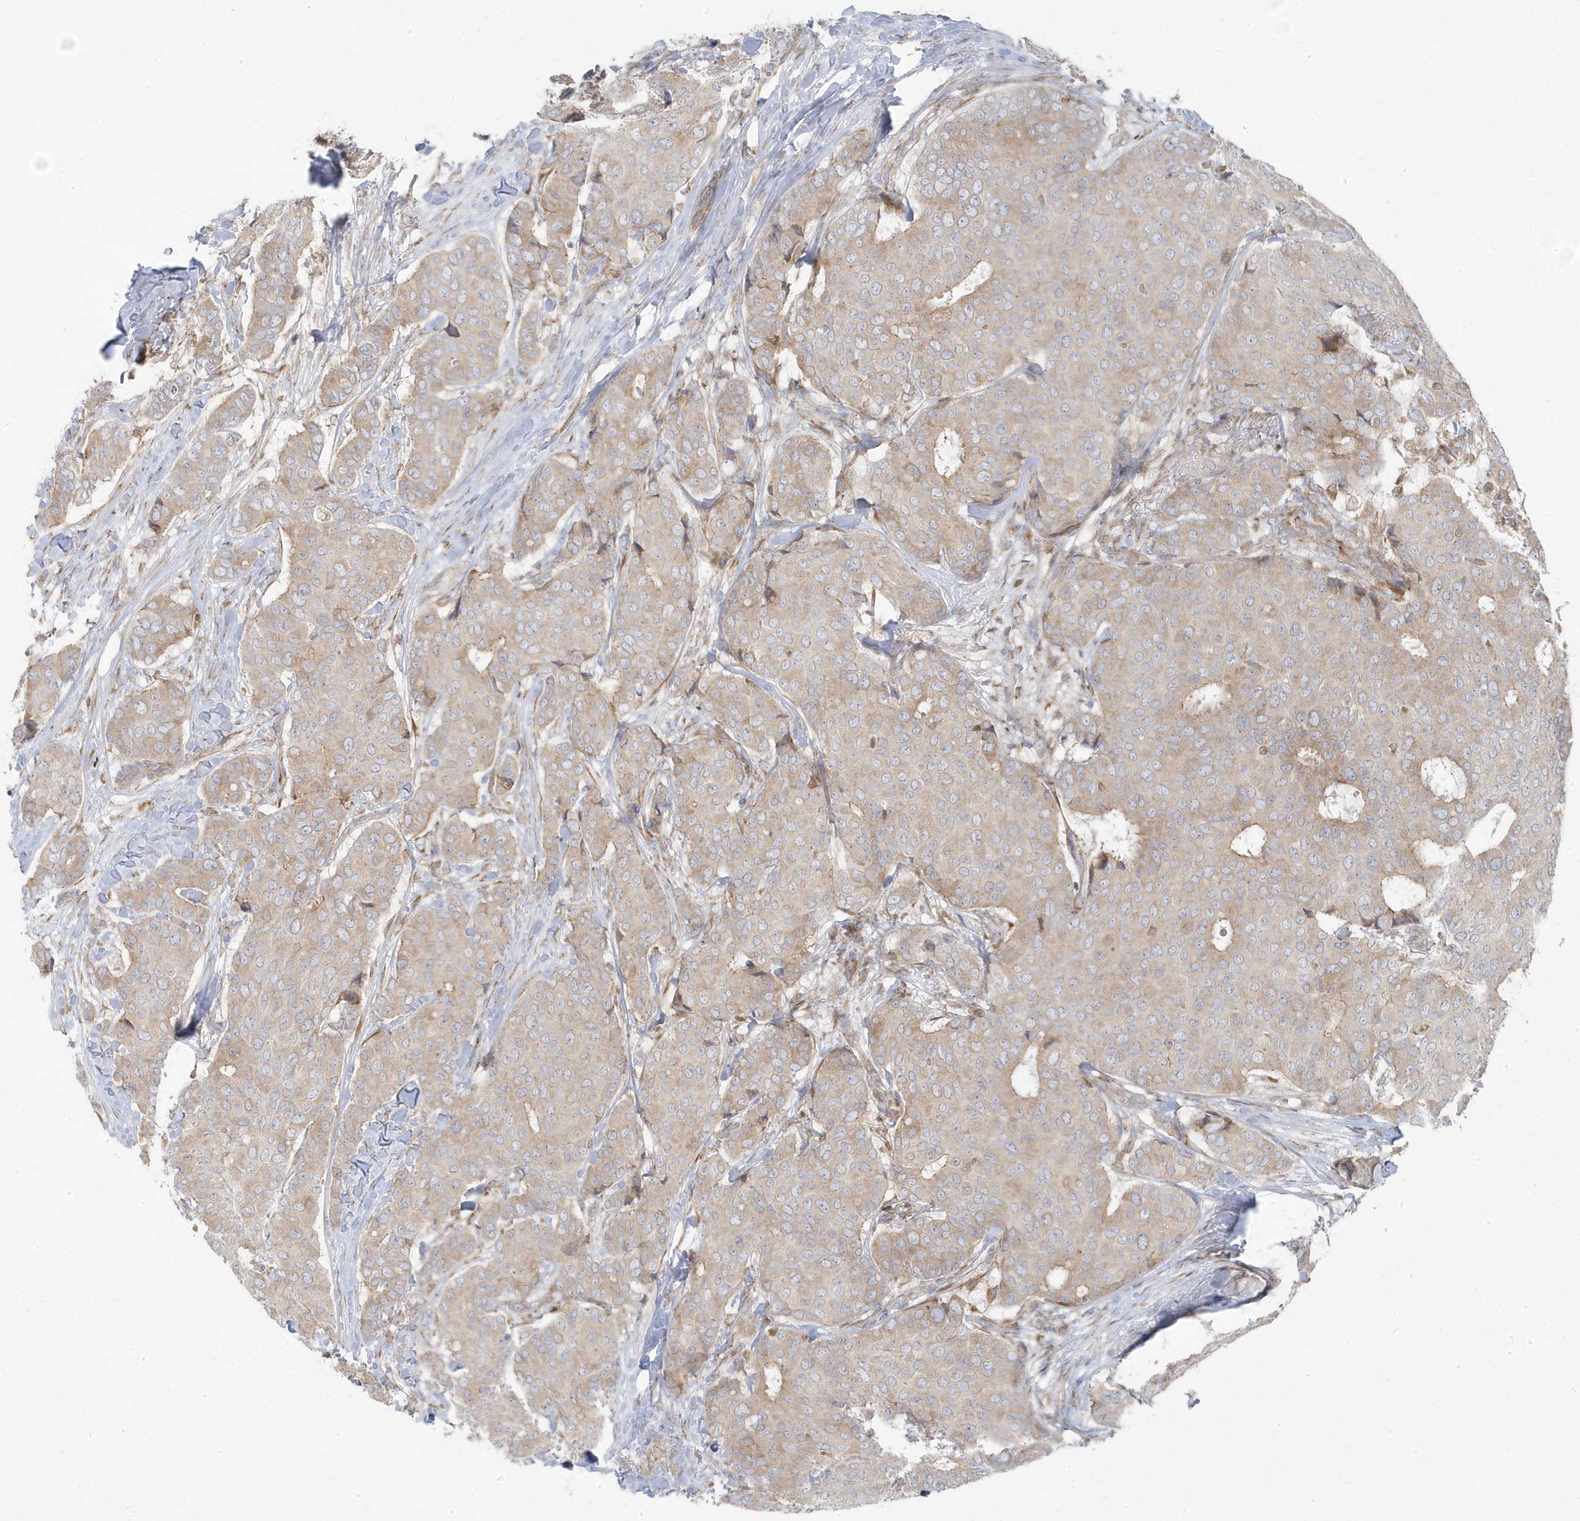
{"staining": {"intensity": "weak", "quantity": "25%-75%", "location": "cytoplasmic/membranous"}, "tissue": "breast cancer", "cell_type": "Tumor cells", "image_type": "cancer", "snomed": [{"axis": "morphology", "description": "Duct carcinoma"}, {"axis": "topography", "description": "Breast"}], "caption": "Immunohistochemistry (IHC) image of human breast cancer (intraductal carcinoma) stained for a protein (brown), which exhibits low levels of weak cytoplasmic/membranous expression in approximately 25%-75% of tumor cells.", "gene": "ZNF654", "patient": {"sex": "female", "age": 75}}